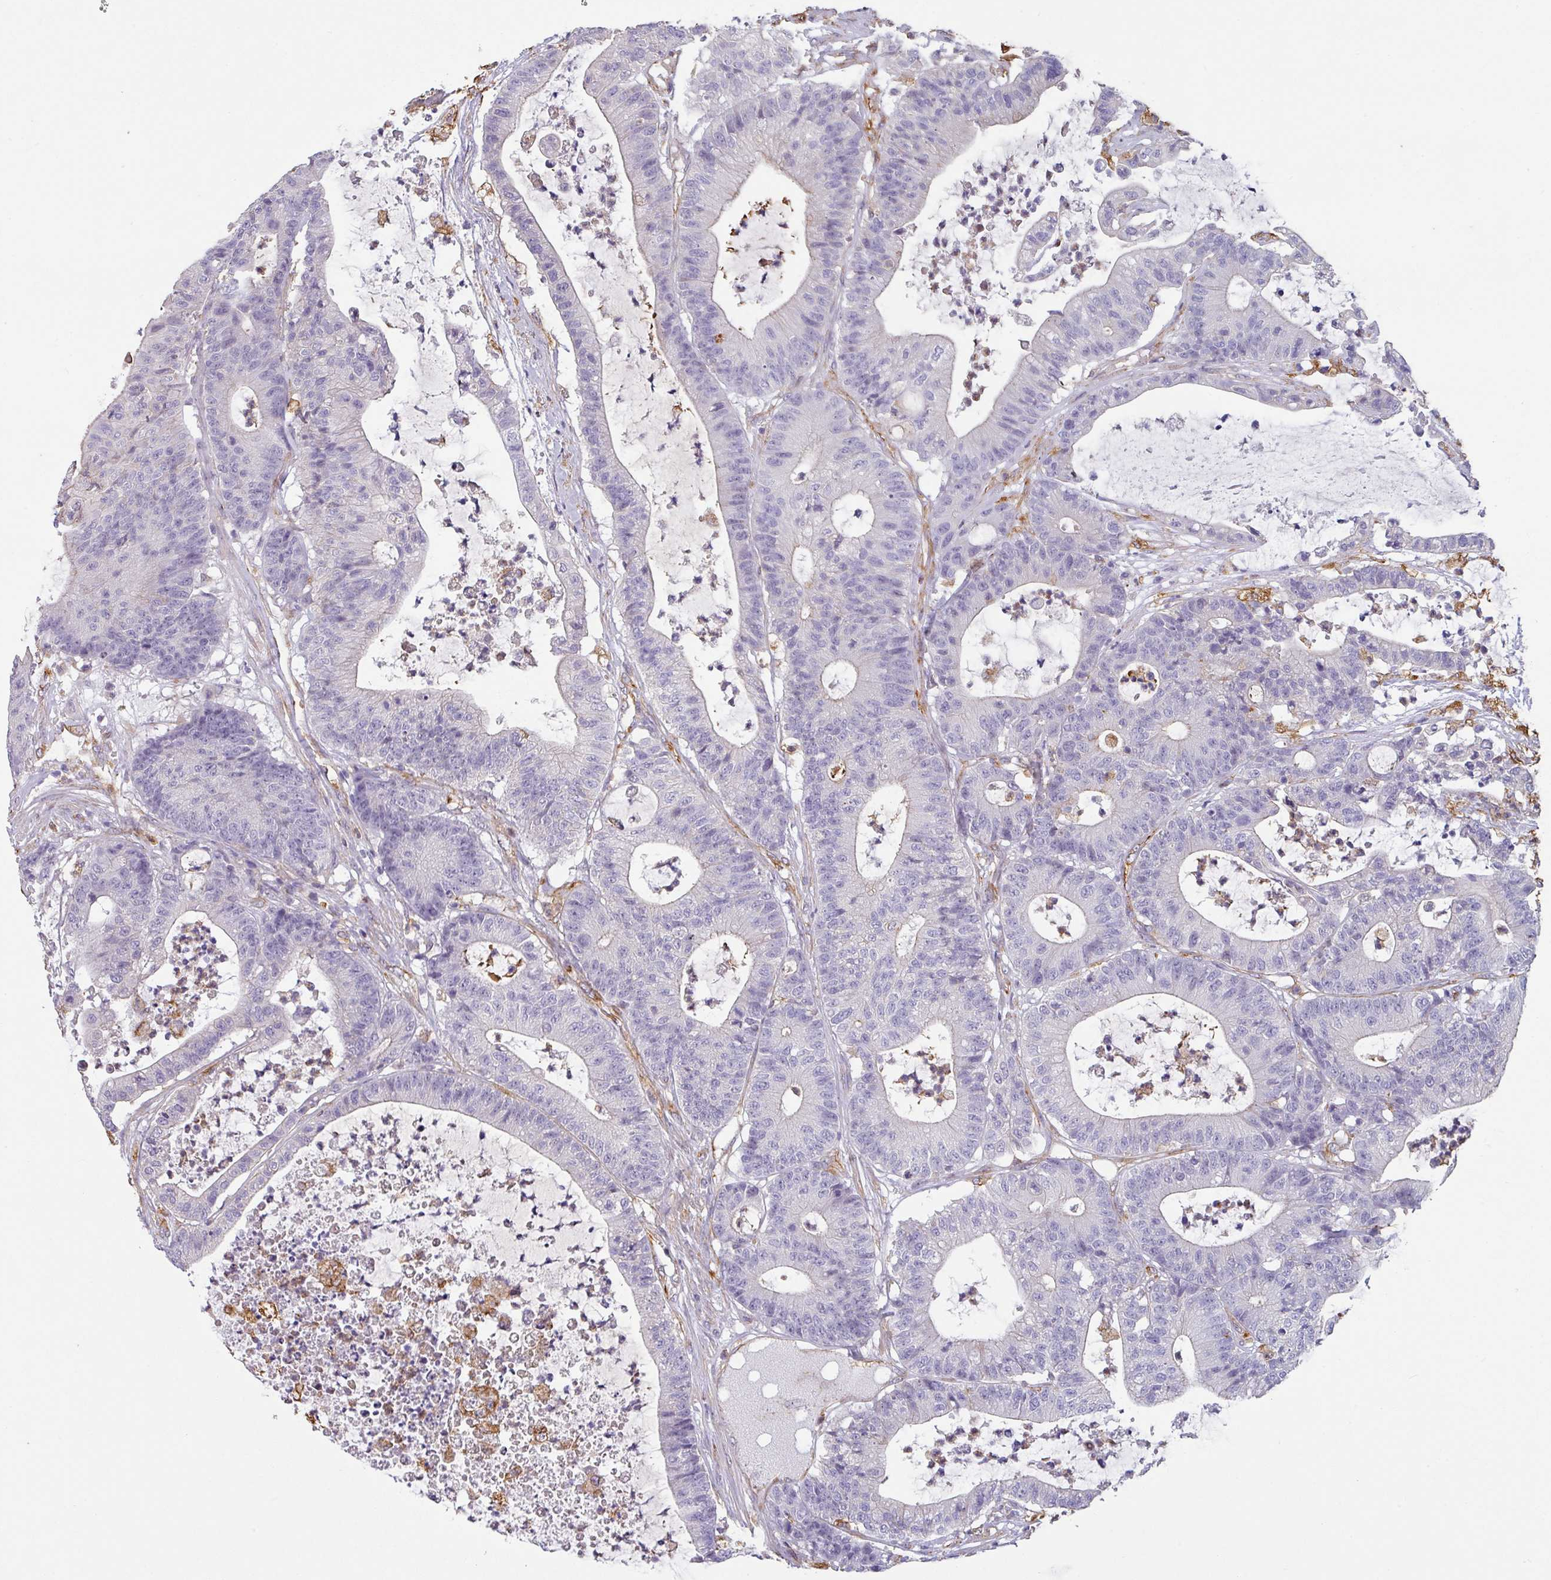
{"staining": {"intensity": "negative", "quantity": "none", "location": "none"}, "tissue": "colorectal cancer", "cell_type": "Tumor cells", "image_type": "cancer", "snomed": [{"axis": "morphology", "description": "Adenocarcinoma, NOS"}, {"axis": "topography", "description": "Colon"}], "caption": "High magnification brightfield microscopy of colorectal adenocarcinoma stained with DAB (brown) and counterstained with hematoxylin (blue): tumor cells show no significant expression. Brightfield microscopy of immunohistochemistry stained with DAB (brown) and hematoxylin (blue), captured at high magnification.", "gene": "ZNF280C", "patient": {"sex": "female", "age": 84}}